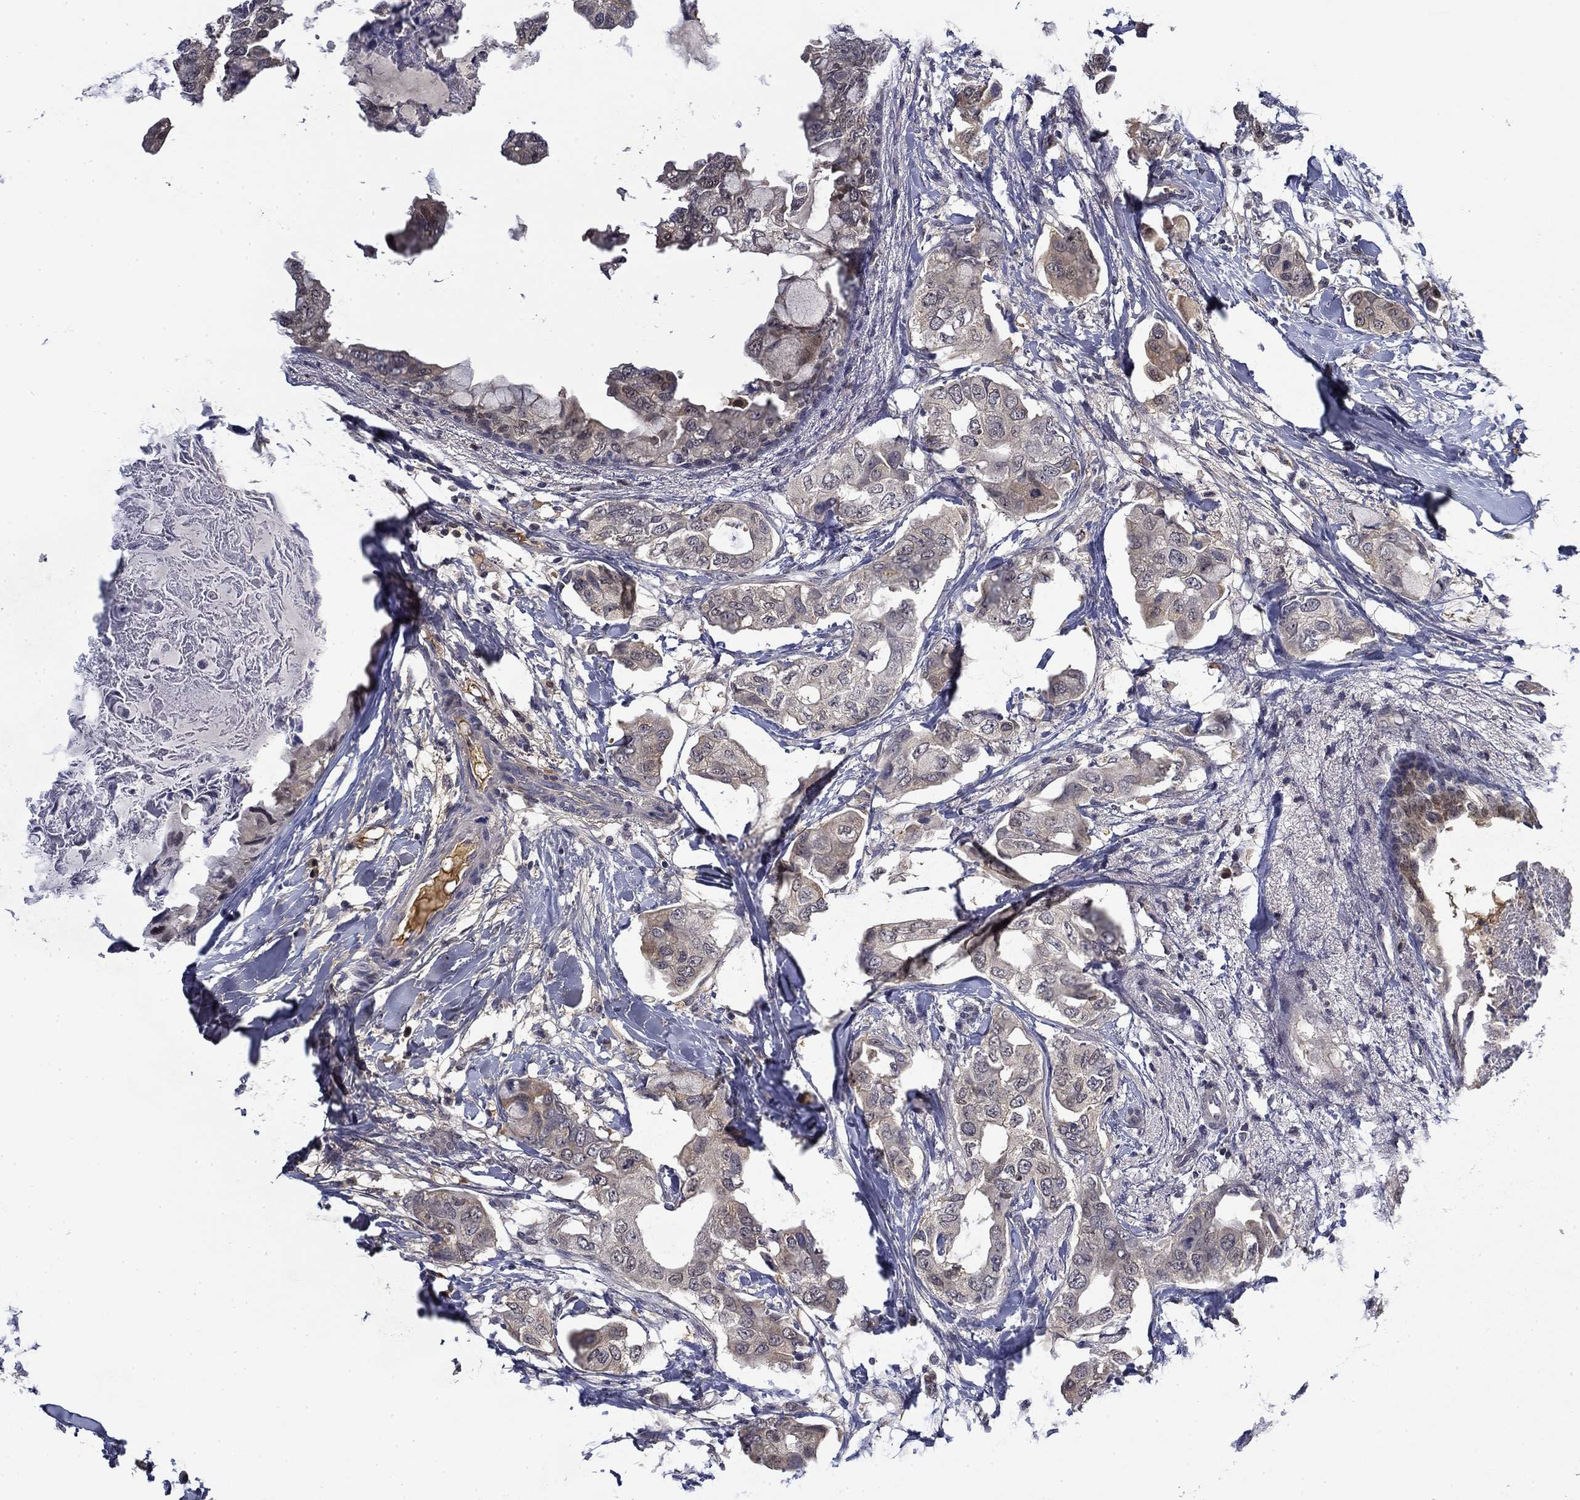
{"staining": {"intensity": "negative", "quantity": "none", "location": "none"}, "tissue": "breast cancer", "cell_type": "Tumor cells", "image_type": "cancer", "snomed": [{"axis": "morphology", "description": "Normal tissue, NOS"}, {"axis": "morphology", "description": "Duct carcinoma"}, {"axis": "topography", "description": "Breast"}], "caption": "Immunohistochemical staining of breast cancer shows no significant positivity in tumor cells.", "gene": "DDTL", "patient": {"sex": "female", "age": 40}}